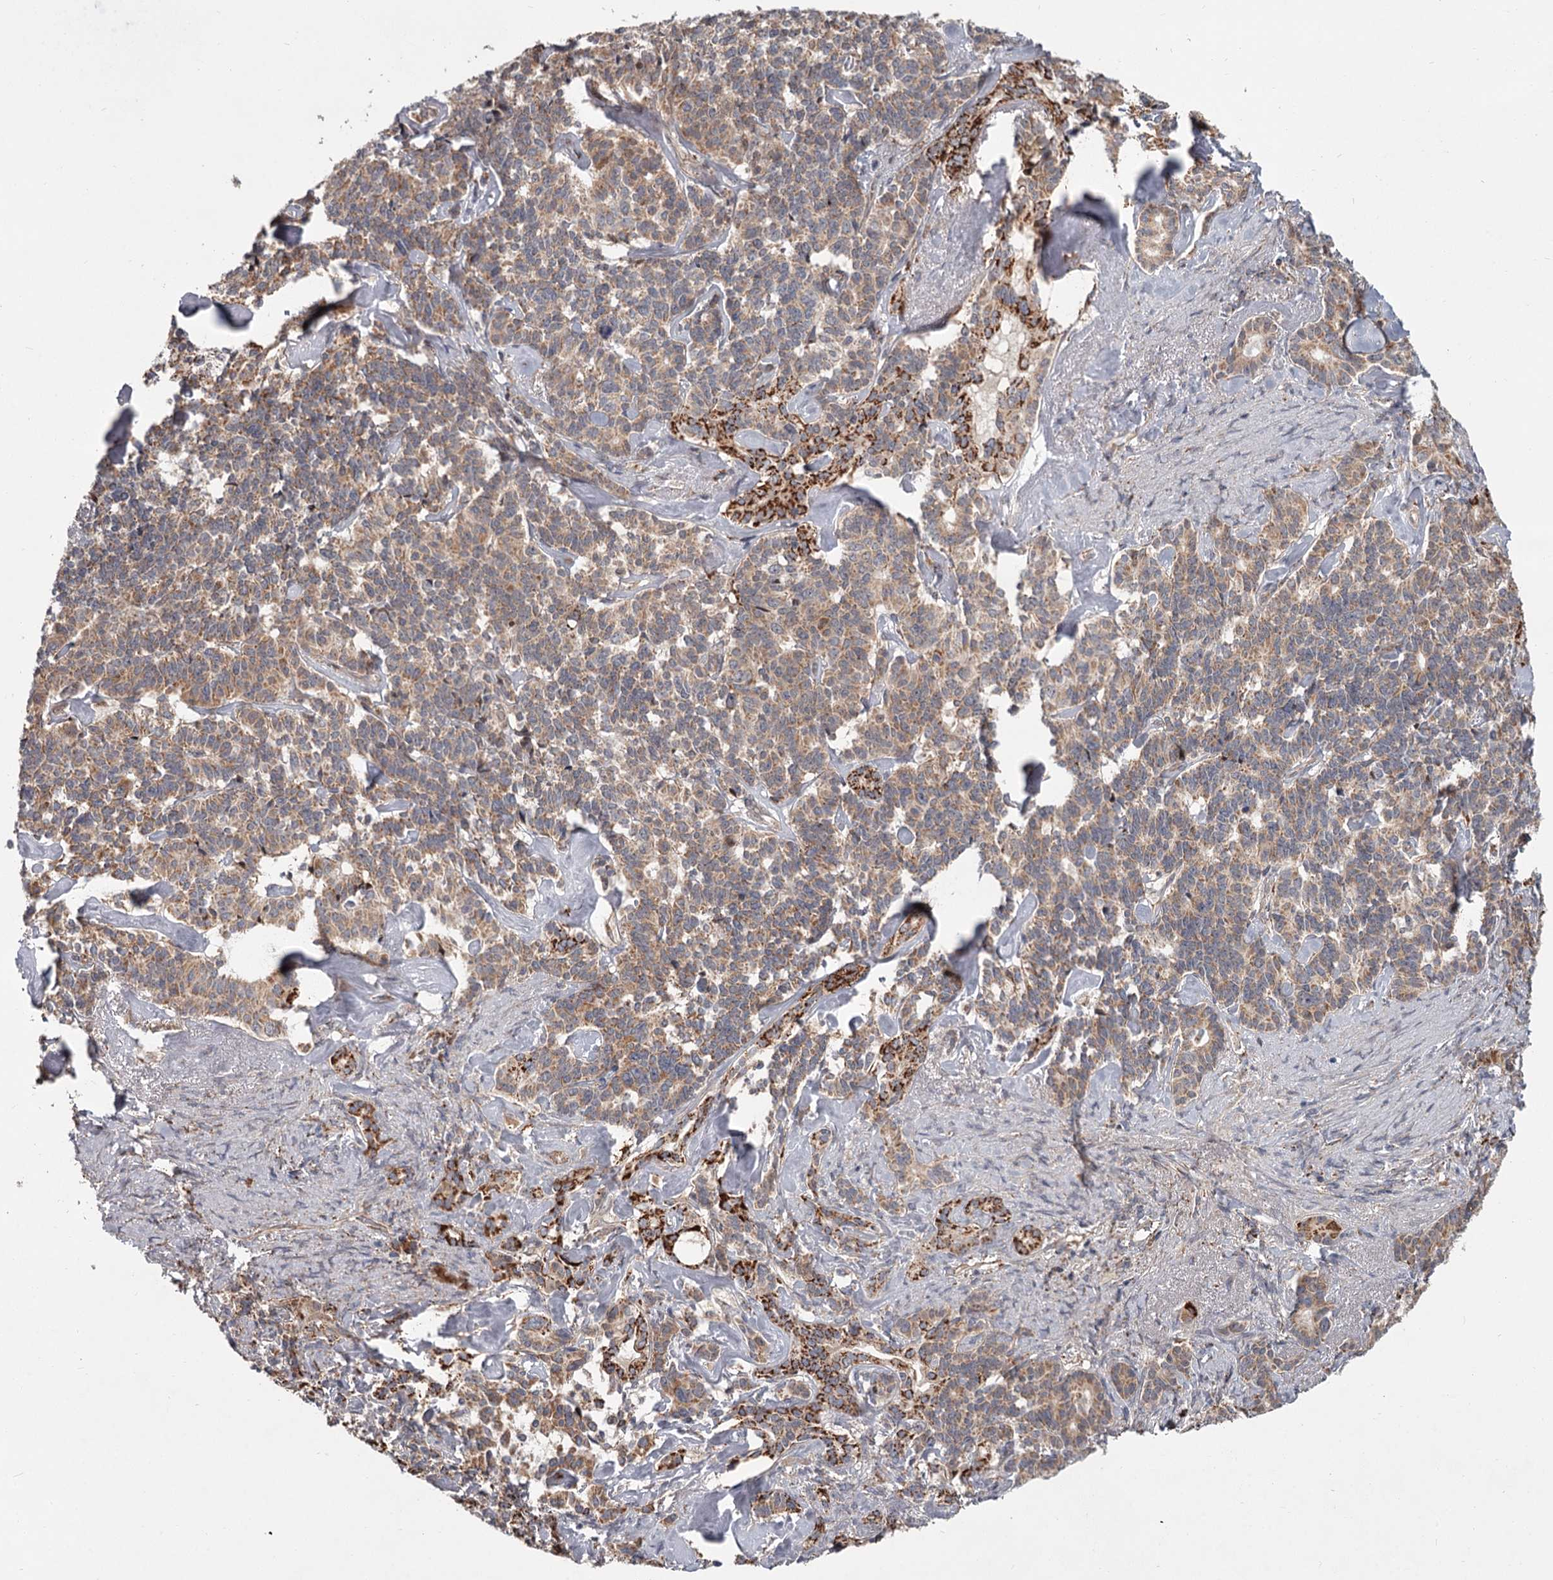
{"staining": {"intensity": "moderate", "quantity": "25%-75%", "location": "cytoplasmic/membranous"}, "tissue": "pancreatic cancer", "cell_type": "Tumor cells", "image_type": "cancer", "snomed": [{"axis": "morphology", "description": "Adenocarcinoma, NOS"}, {"axis": "topography", "description": "Pancreas"}], "caption": "Protein expression analysis of human pancreatic cancer (adenocarcinoma) reveals moderate cytoplasmic/membranous positivity in approximately 25%-75% of tumor cells. (Brightfield microscopy of DAB IHC at high magnification).", "gene": "CDC123", "patient": {"sex": "female", "age": 74}}